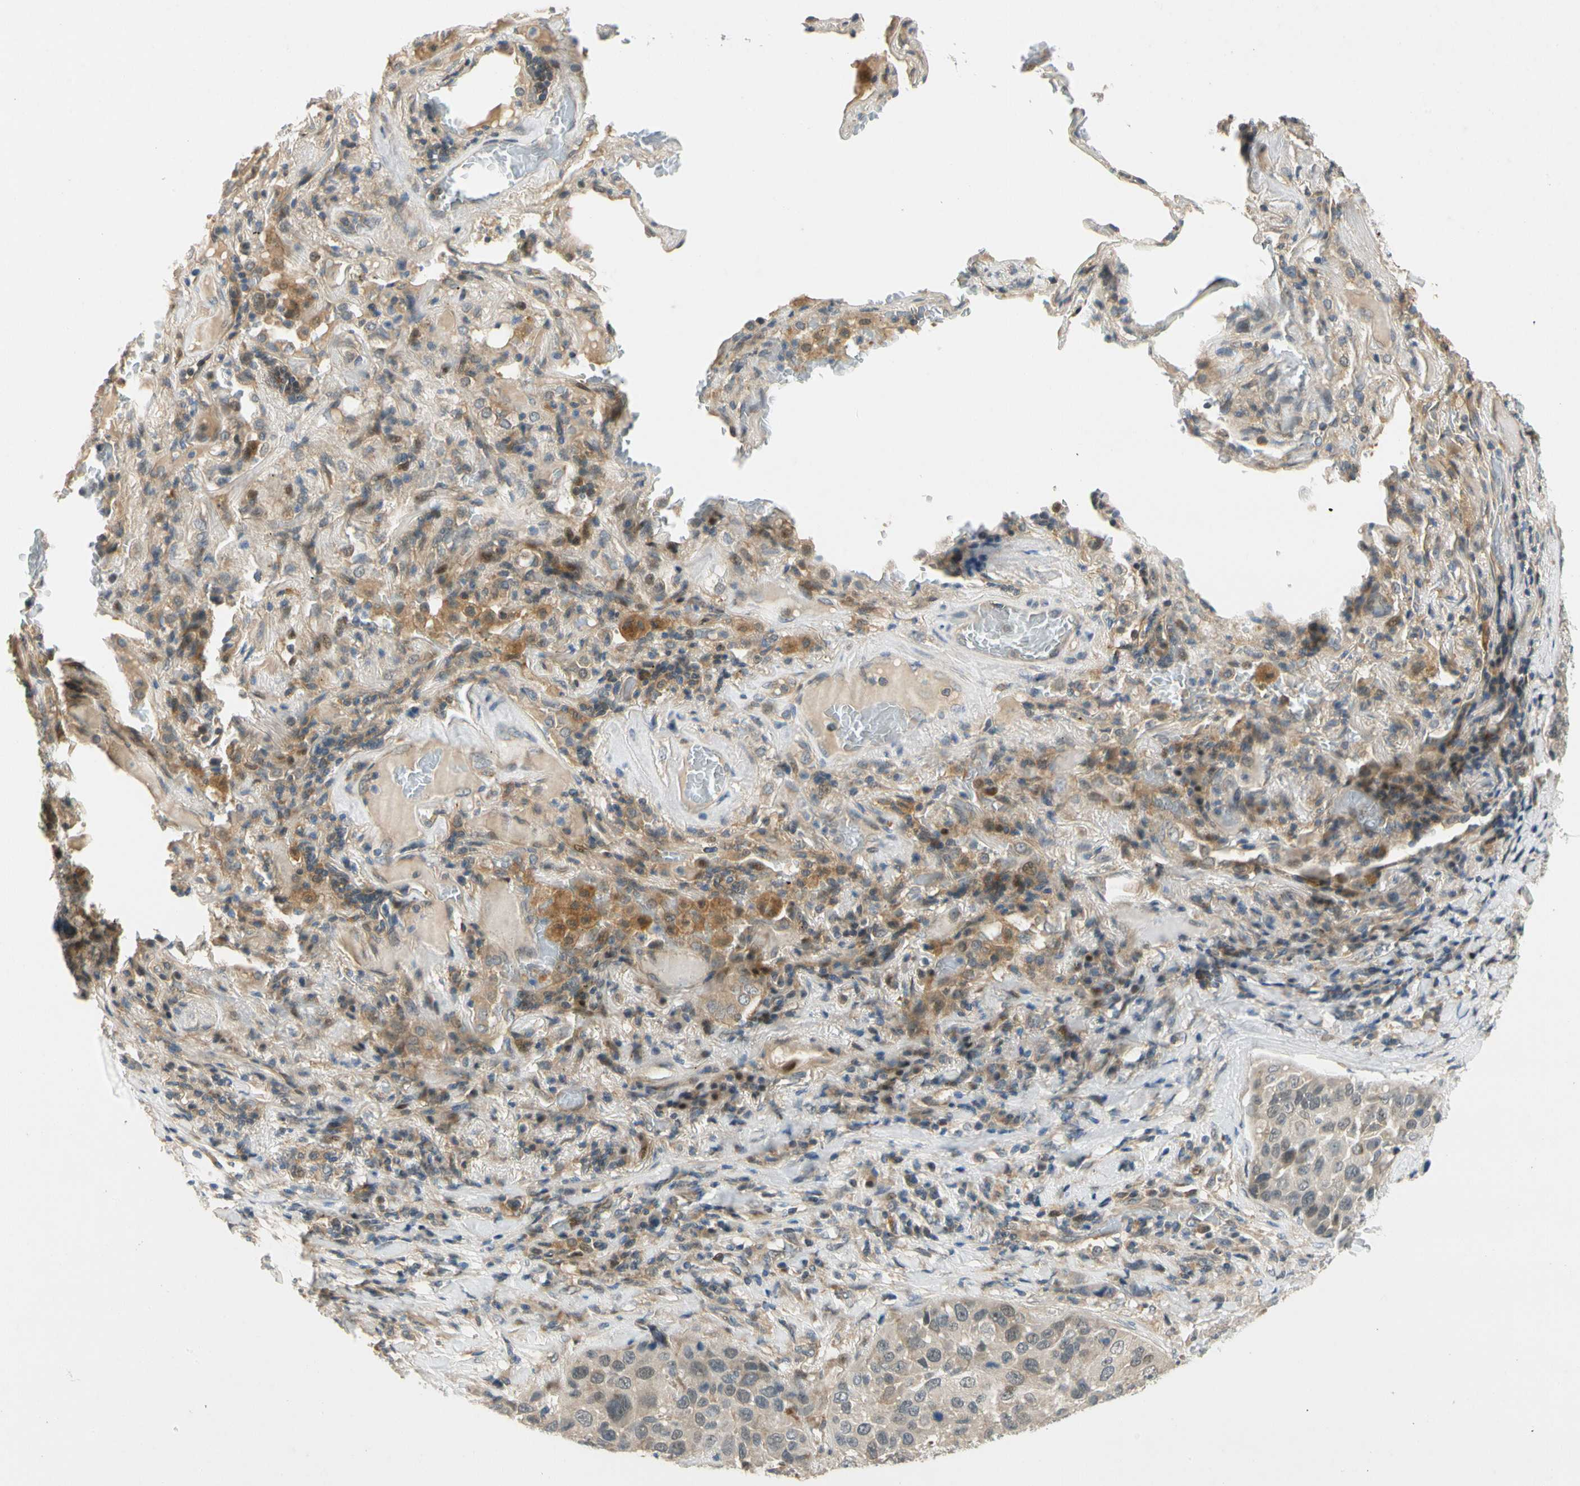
{"staining": {"intensity": "weak", "quantity": "25%-75%", "location": "cytoplasmic/membranous,nuclear"}, "tissue": "lung cancer", "cell_type": "Tumor cells", "image_type": "cancer", "snomed": [{"axis": "morphology", "description": "Squamous cell carcinoma, NOS"}, {"axis": "topography", "description": "Lung"}], "caption": "Immunohistochemistry (IHC) staining of lung cancer, which exhibits low levels of weak cytoplasmic/membranous and nuclear positivity in approximately 25%-75% of tumor cells indicating weak cytoplasmic/membranous and nuclear protein expression. The staining was performed using DAB (3,3'-diaminobenzidine) (brown) for protein detection and nuclei were counterstained in hematoxylin (blue).", "gene": "GATD1", "patient": {"sex": "male", "age": 57}}